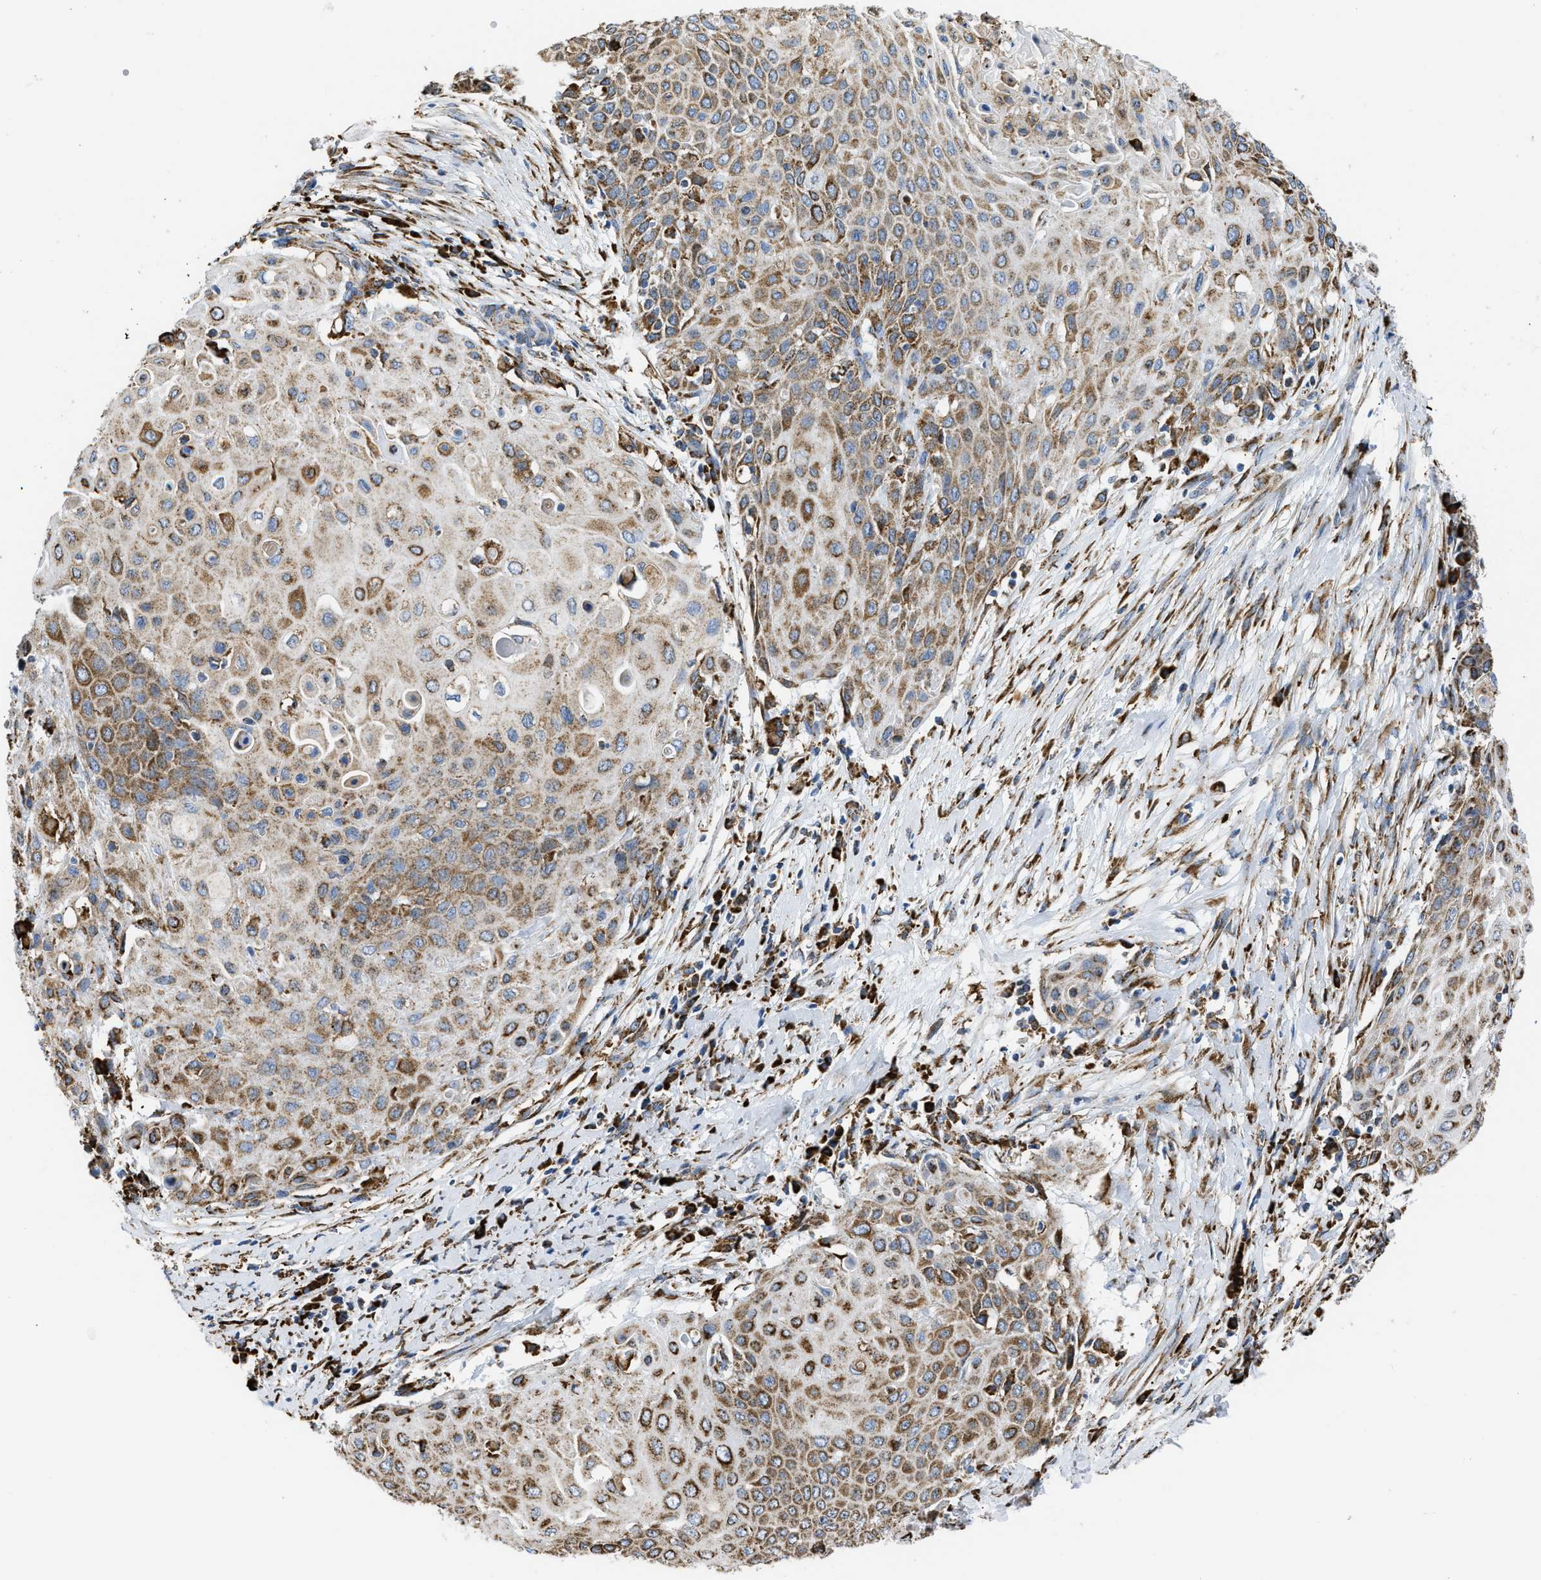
{"staining": {"intensity": "moderate", "quantity": ">75%", "location": "cytoplasmic/membranous"}, "tissue": "cervical cancer", "cell_type": "Tumor cells", "image_type": "cancer", "snomed": [{"axis": "morphology", "description": "Squamous cell carcinoma, NOS"}, {"axis": "topography", "description": "Cervix"}], "caption": "Brown immunohistochemical staining in squamous cell carcinoma (cervical) shows moderate cytoplasmic/membranous staining in approximately >75% of tumor cells. The staining was performed using DAB, with brown indicating positive protein expression. Nuclei are stained blue with hematoxylin.", "gene": "CYCS", "patient": {"sex": "female", "age": 39}}